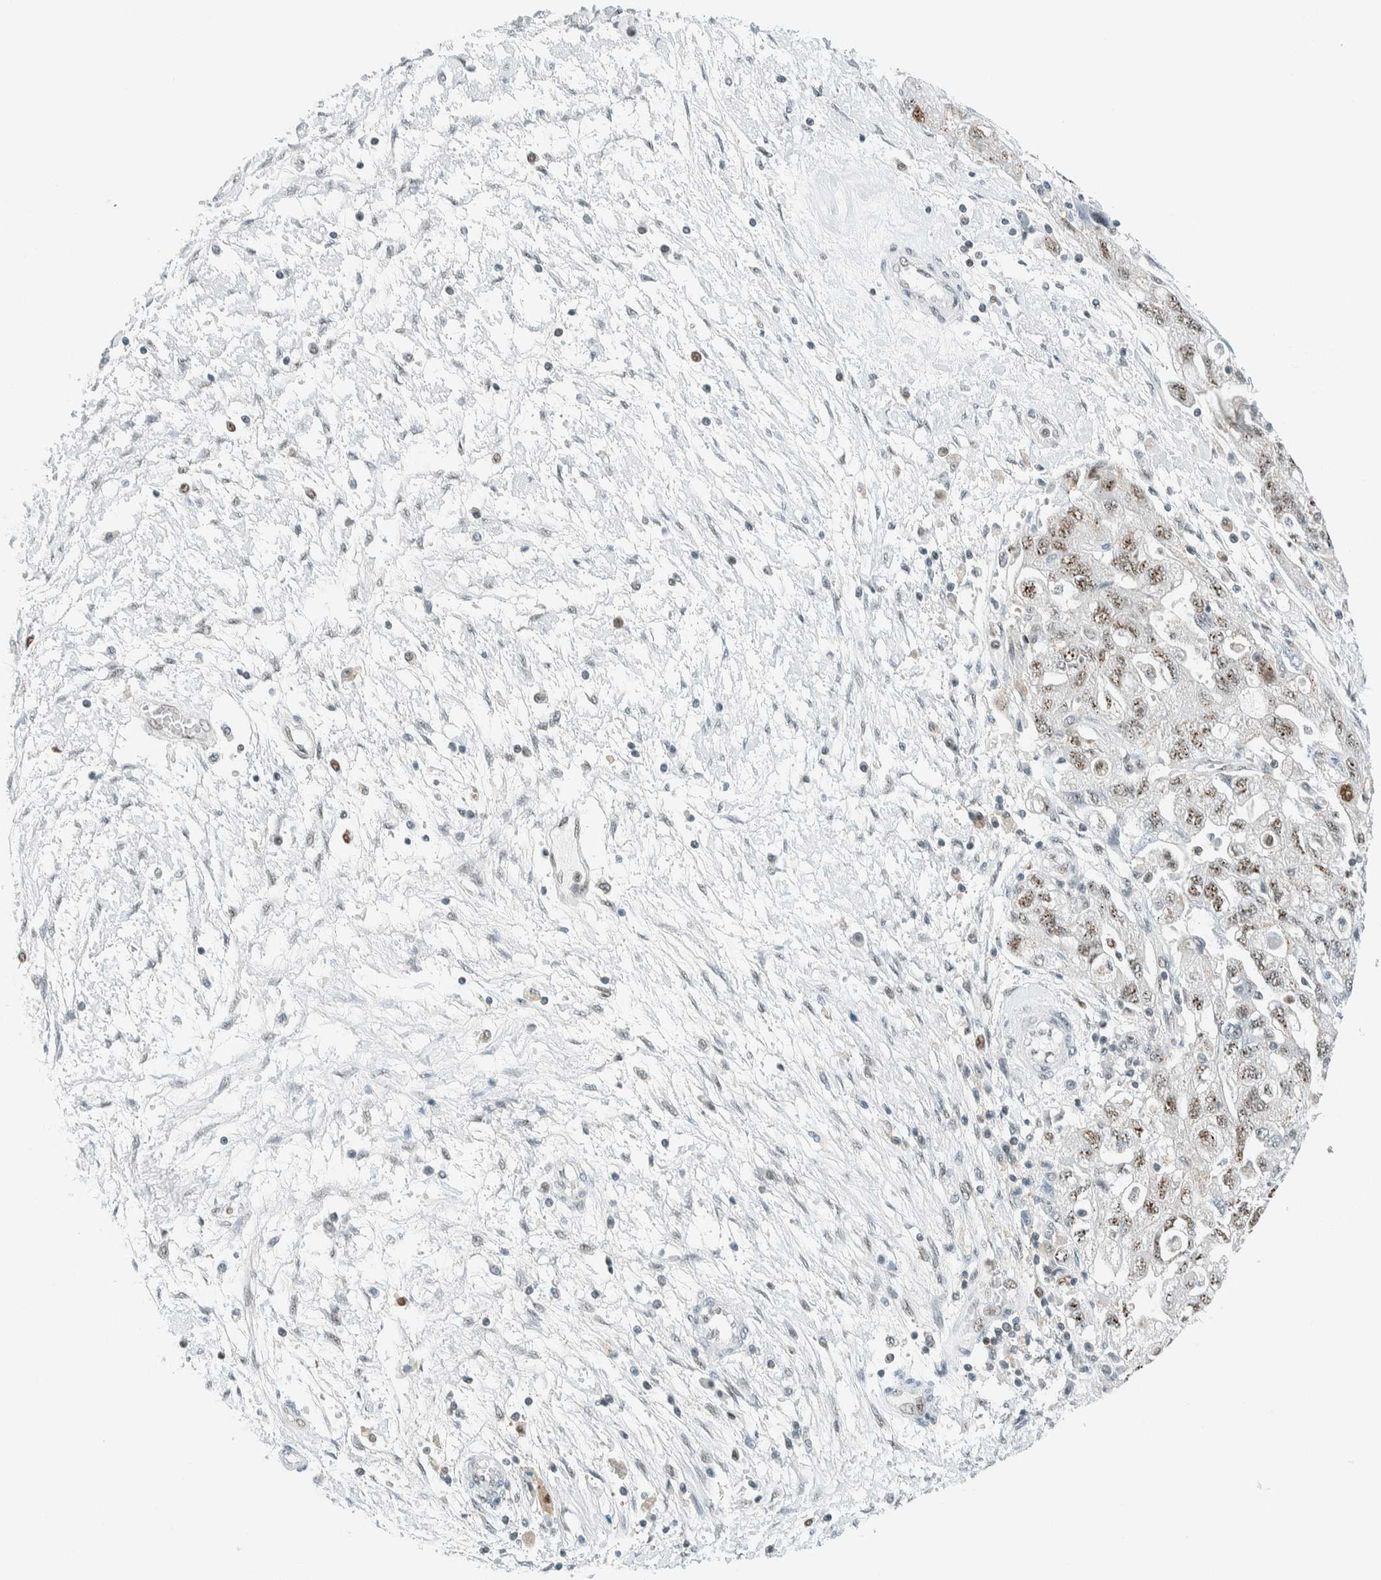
{"staining": {"intensity": "weak", "quantity": ">75%", "location": "nuclear"}, "tissue": "ovarian cancer", "cell_type": "Tumor cells", "image_type": "cancer", "snomed": [{"axis": "morphology", "description": "Carcinoma, NOS"}, {"axis": "morphology", "description": "Cystadenocarcinoma, serous, NOS"}, {"axis": "topography", "description": "Ovary"}], "caption": "Protein analysis of carcinoma (ovarian) tissue exhibits weak nuclear staining in about >75% of tumor cells.", "gene": "CYSRT1", "patient": {"sex": "female", "age": 69}}